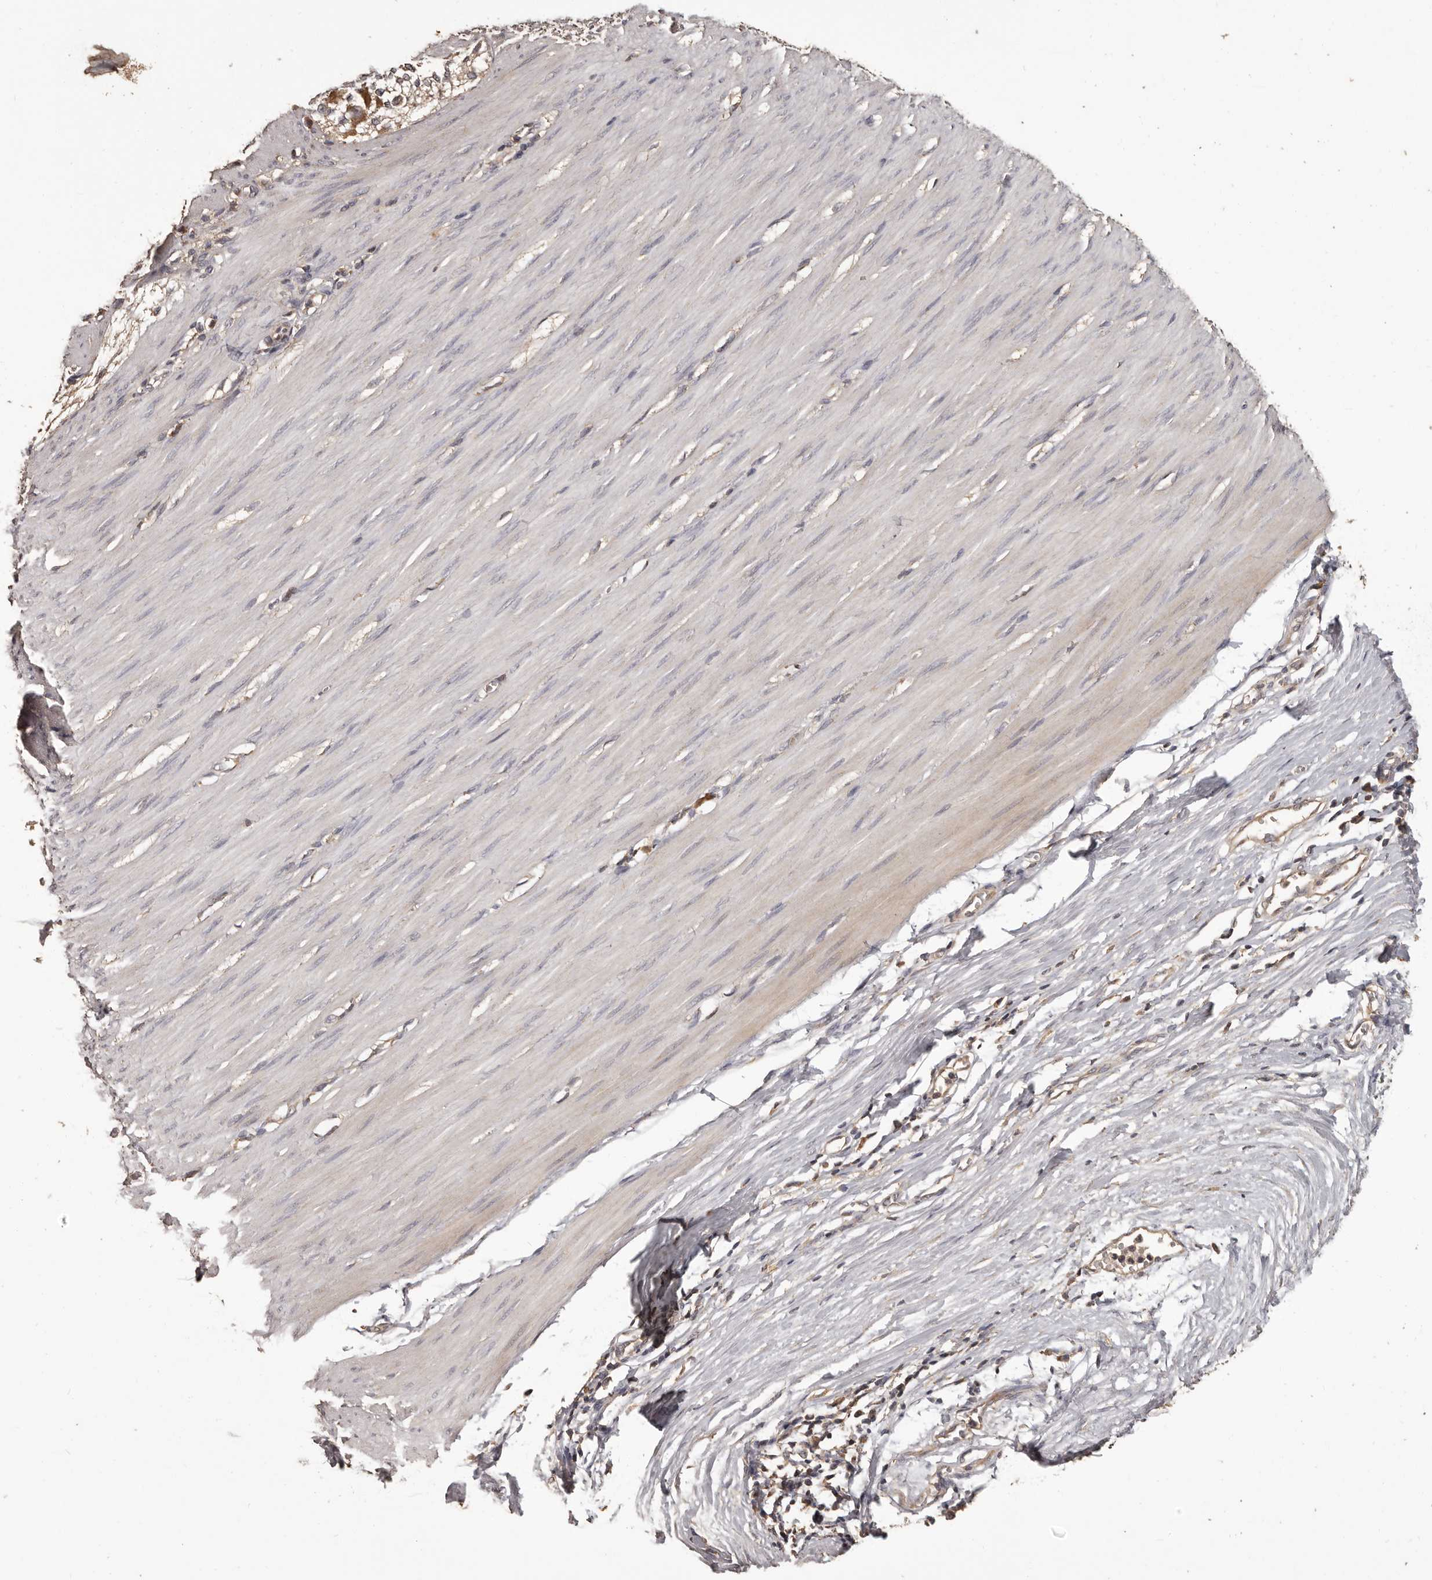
{"staining": {"intensity": "negative", "quantity": "none", "location": "none"}, "tissue": "smooth muscle", "cell_type": "Smooth muscle cells", "image_type": "normal", "snomed": [{"axis": "morphology", "description": "Normal tissue, NOS"}, {"axis": "morphology", "description": "Adenocarcinoma, NOS"}, {"axis": "topography", "description": "Colon"}, {"axis": "topography", "description": "Peripheral nerve tissue"}], "caption": "Smooth muscle was stained to show a protein in brown. There is no significant staining in smooth muscle cells. Nuclei are stained in blue.", "gene": "MGAT5", "patient": {"sex": "male", "age": 14}}